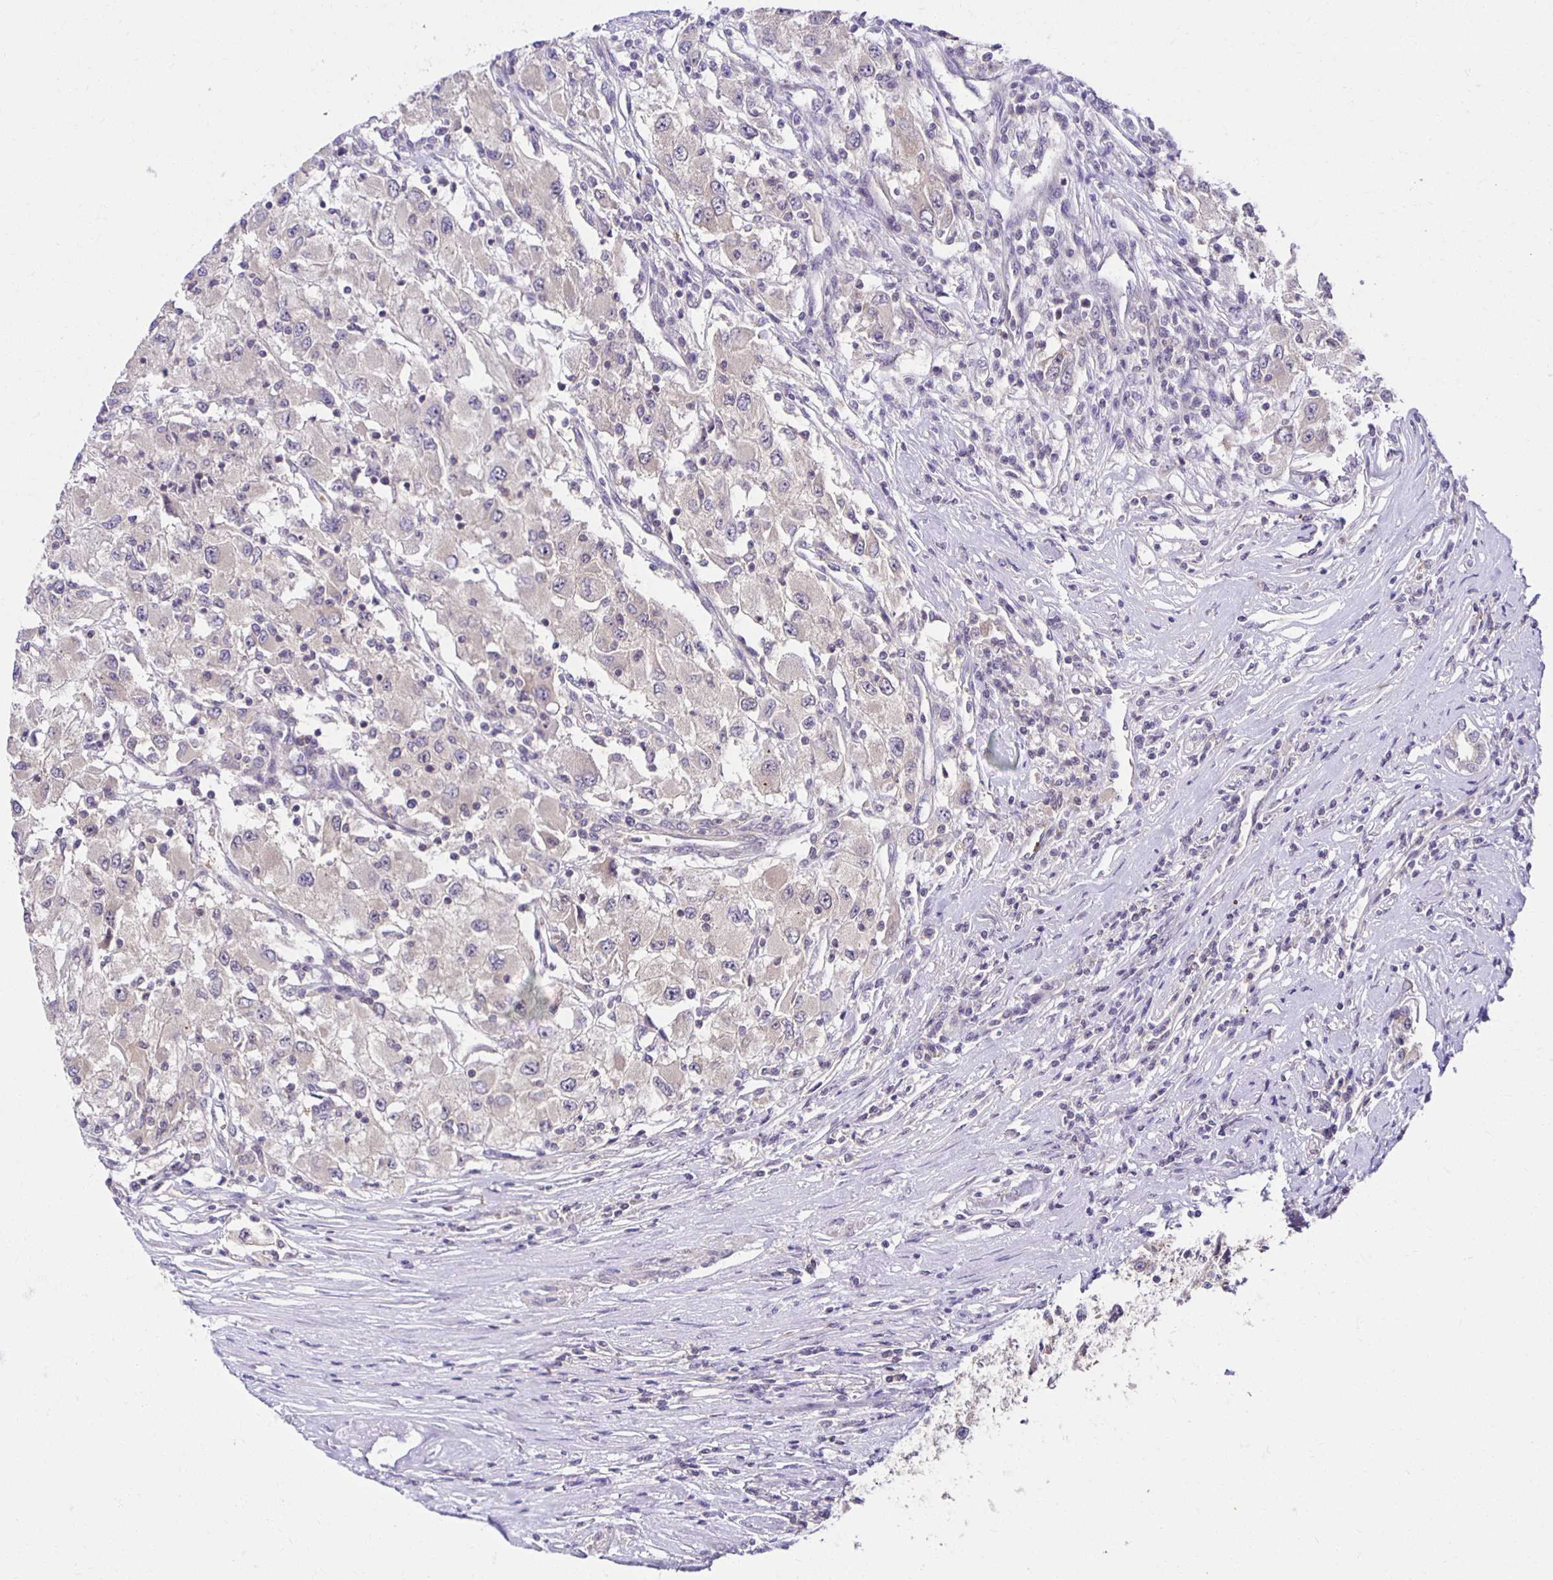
{"staining": {"intensity": "negative", "quantity": "none", "location": "none"}, "tissue": "renal cancer", "cell_type": "Tumor cells", "image_type": "cancer", "snomed": [{"axis": "morphology", "description": "Adenocarcinoma, NOS"}, {"axis": "topography", "description": "Kidney"}], "caption": "Tumor cells are negative for brown protein staining in adenocarcinoma (renal).", "gene": "MIEN1", "patient": {"sex": "female", "age": 67}}